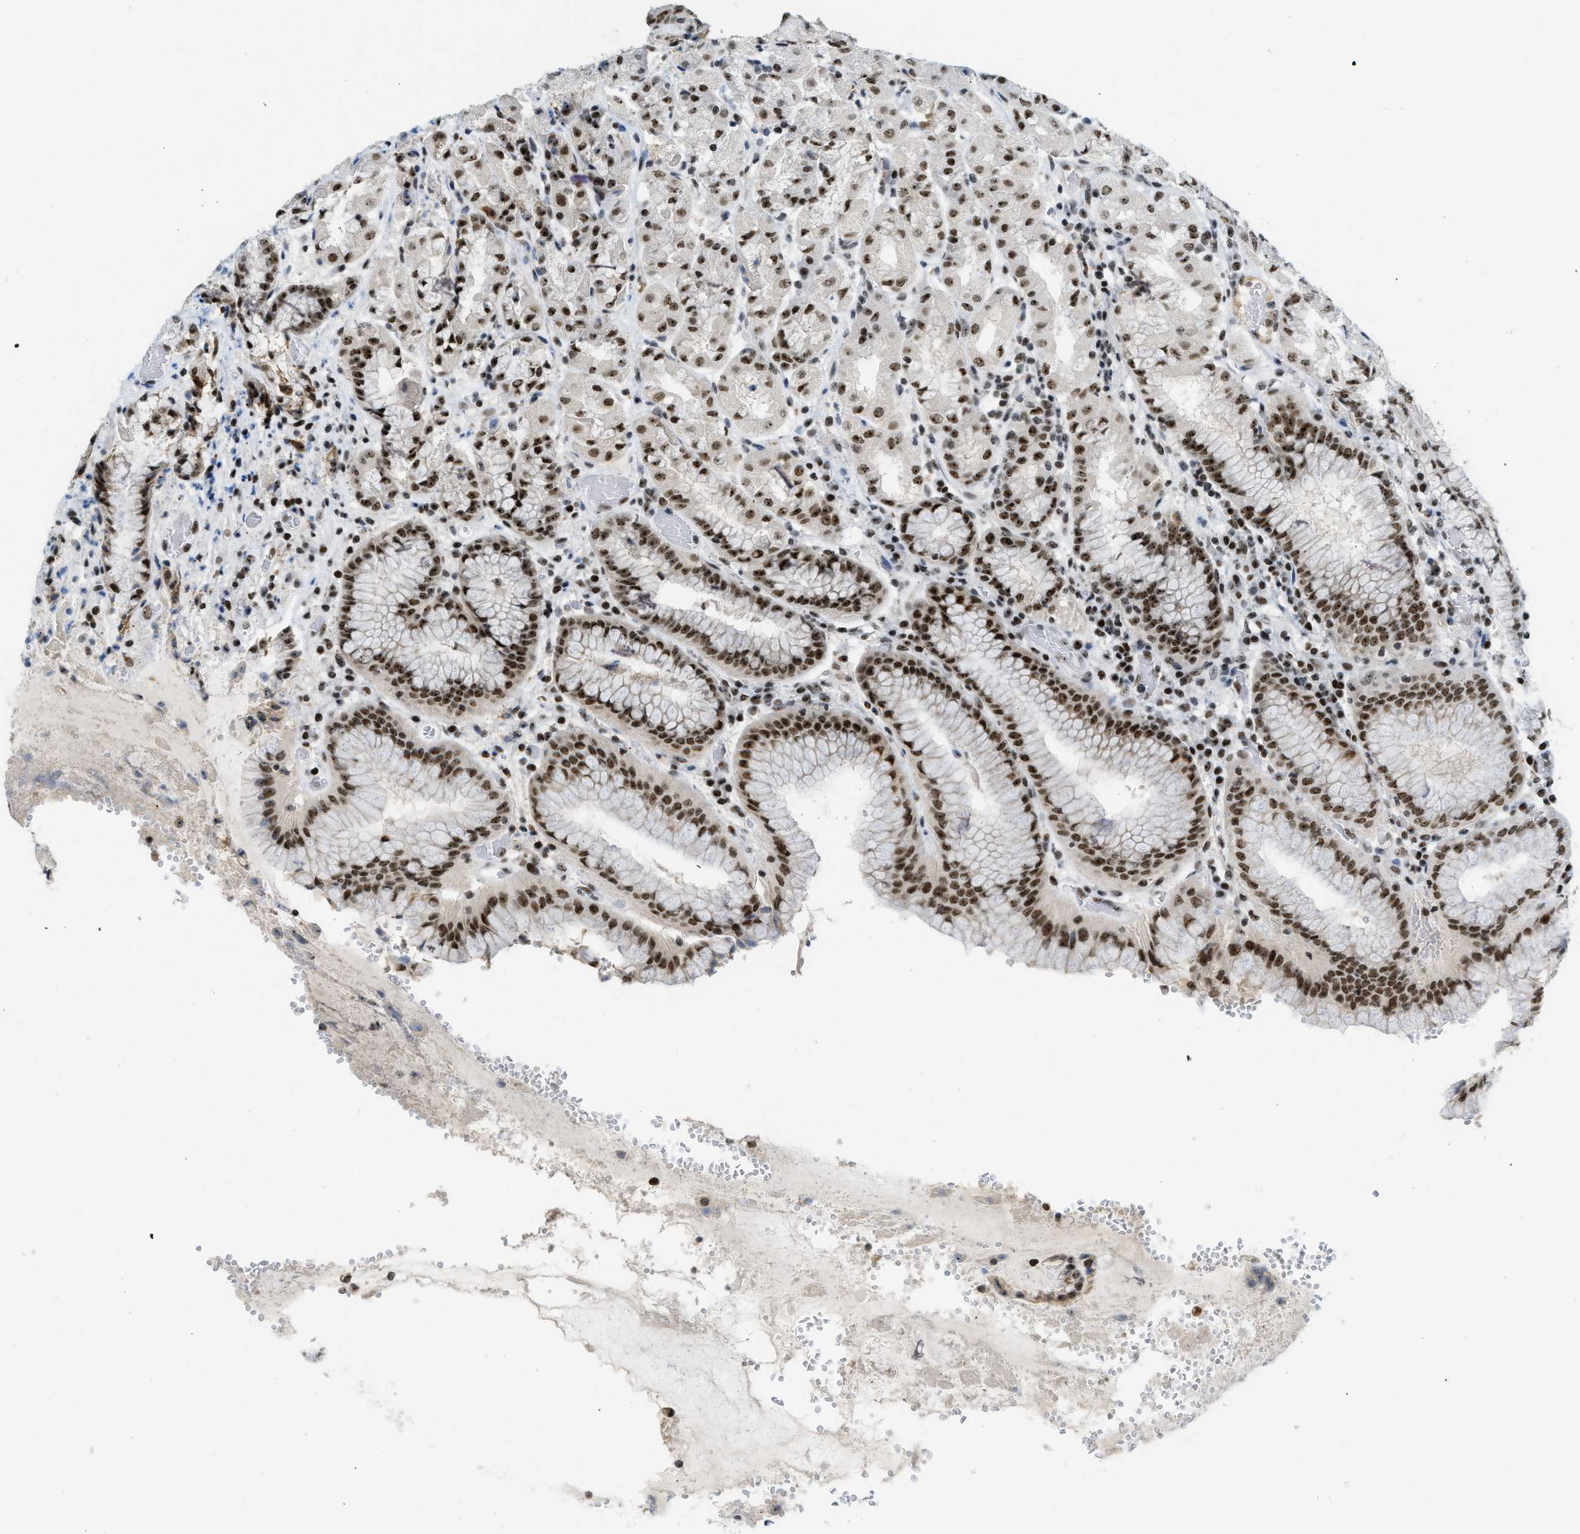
{"staining": {"intensity": "strong", "quantity": ">75%", "location": "nuclear"}, "tissue": "stomach", "cell_type": "Glandular cells", "image_type": "normal", "snomed": [{"axis": "morphology", "description": "Normal tissue, NOS"}, {"axis": "topography", "description": "Stomach"}, {"axis": "topography", "description": "Stomach, lower"}], "caption": "Glandular cells reveal high levels of strong nuclear expression in approximately >75% of cells in normal stomach. (IHC, brightfield microscopy, high magnification).", "gene": "URB1", "patient": {"sex": "female", "age": 56}}